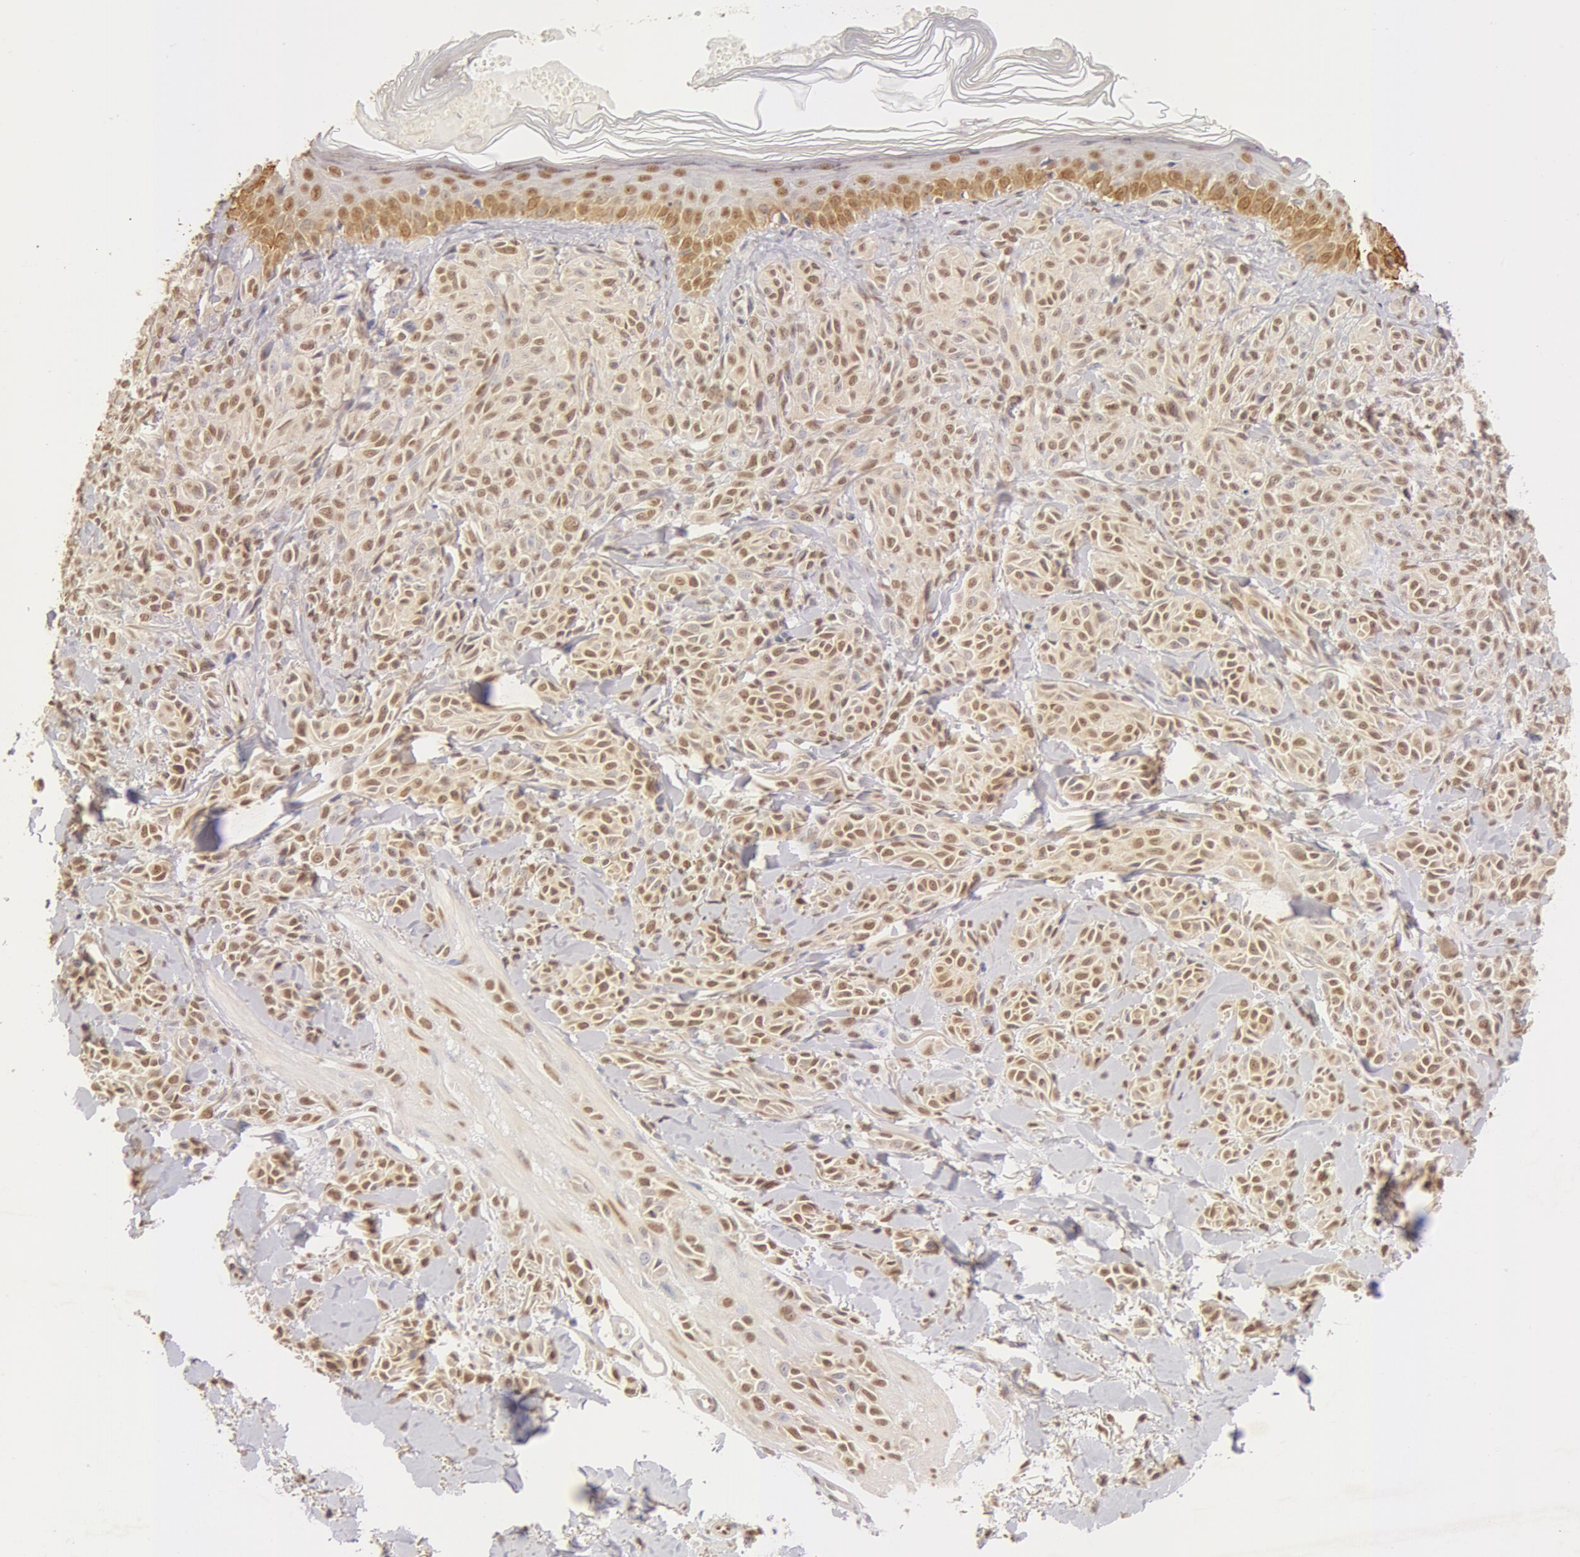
{"staining": {"intensity": "moderate", "quantity": ">75%", "location": "cytoplasmic/membranous,nuclear"}, "tissue": "melanoma", "cell_type": "Tumor cells", "image_type": "cancer", "snomed": [{"axis": "morphology", "description": "Malignant melanoma, NOS"}, {"axis": "topography", "description": "Skin"}], "caption": "Immunohistochemical staining of malignant melanoma reveals moderate cytoplasmic/membranous and nuclear protein positivity in about >75% of tumor cells.", "gene": "SNRNP70", "patient": {"sex": "female", "age": 73}}